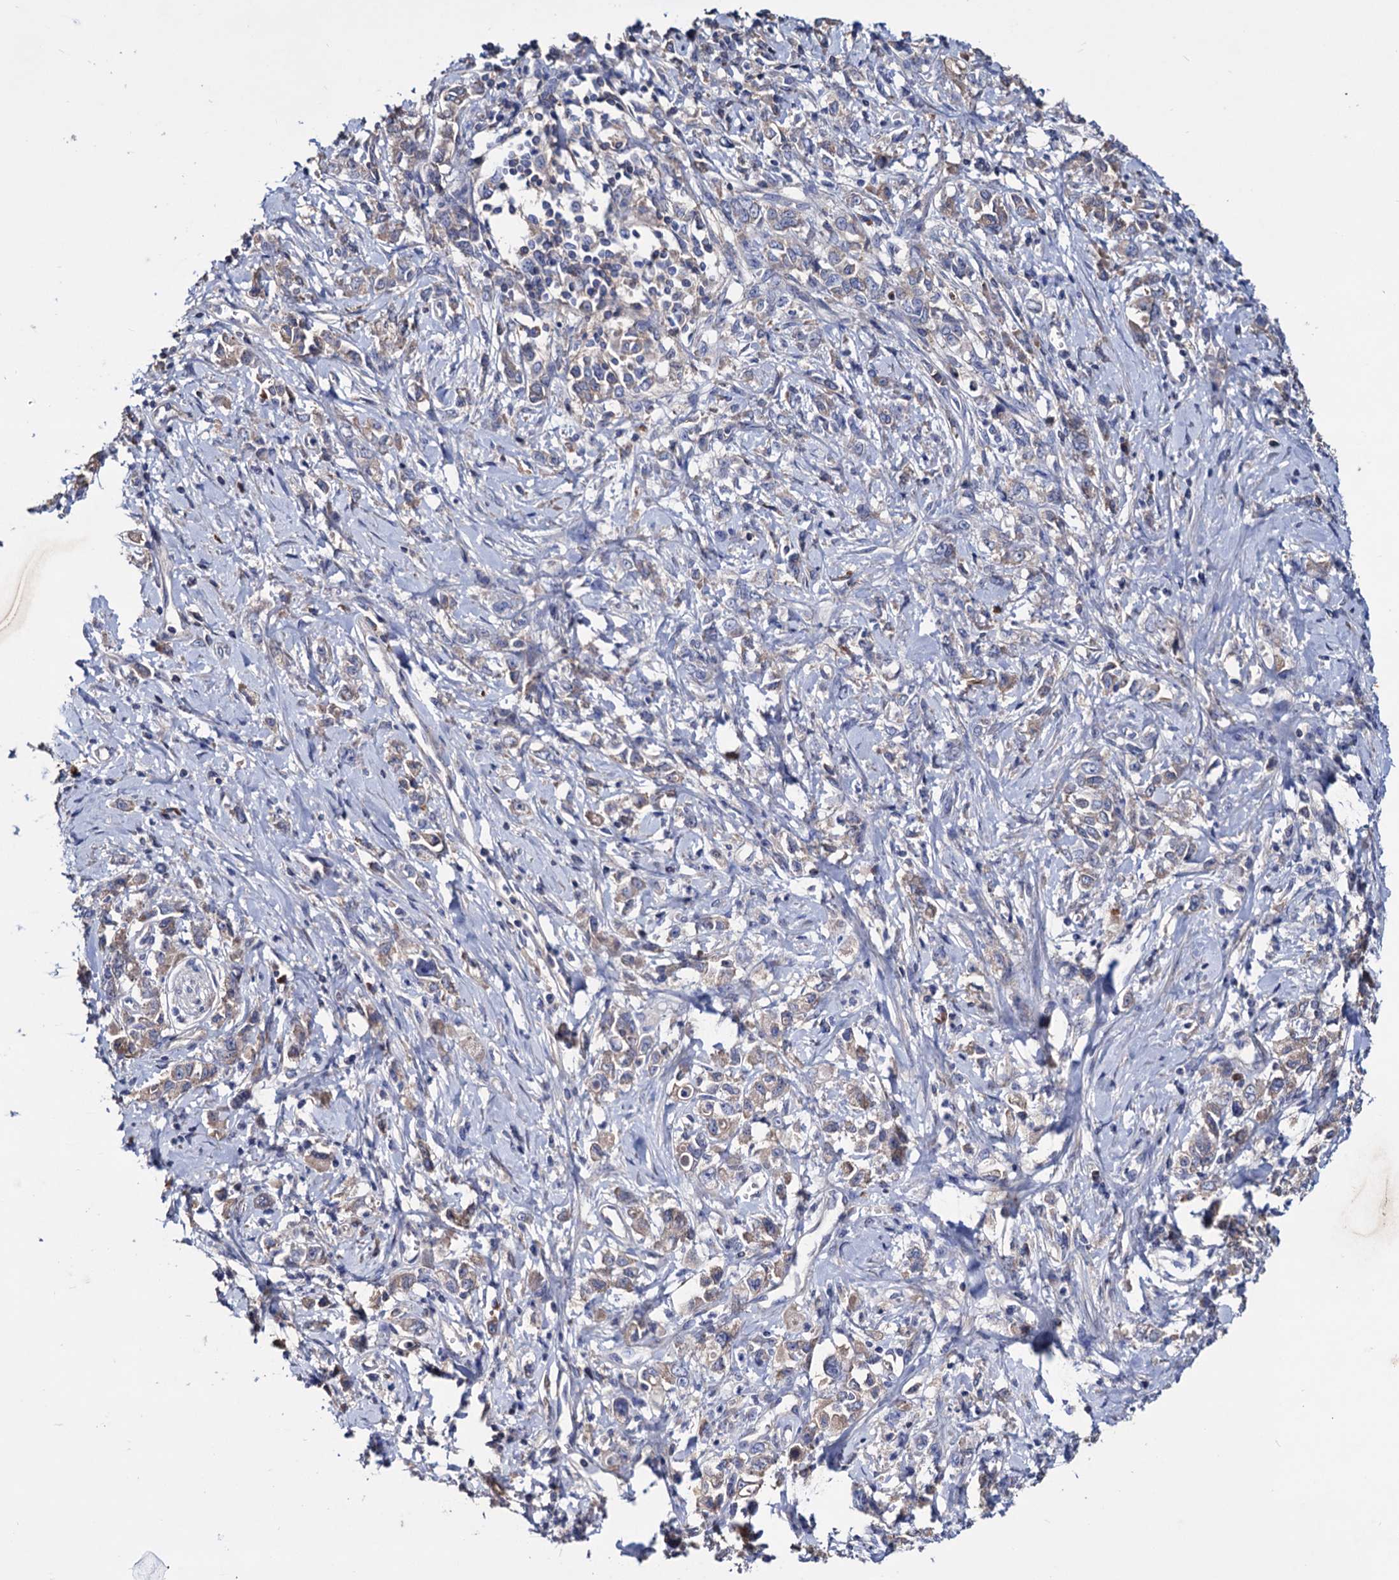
{"staining": {"intensity": "weak", "quantity": "<25%", "location": "cytoplasmic/membranous"}, "tissue": "stomach cancer", "cell_type": "Tumor cells", "image_type": "cancer", "snomed": [{"axis": "morphology", "description": "Adenocarcinoma, NOS"}, {"axis": "topography", "description": "Stomach"}], "caption": "Stomach cancer (adenocarcinoma) was stained to show a protein in brown. There is no significant expression in tumor cells.", "gene": "NPAS4", "patient": {"sex": "female", "age": 76}}